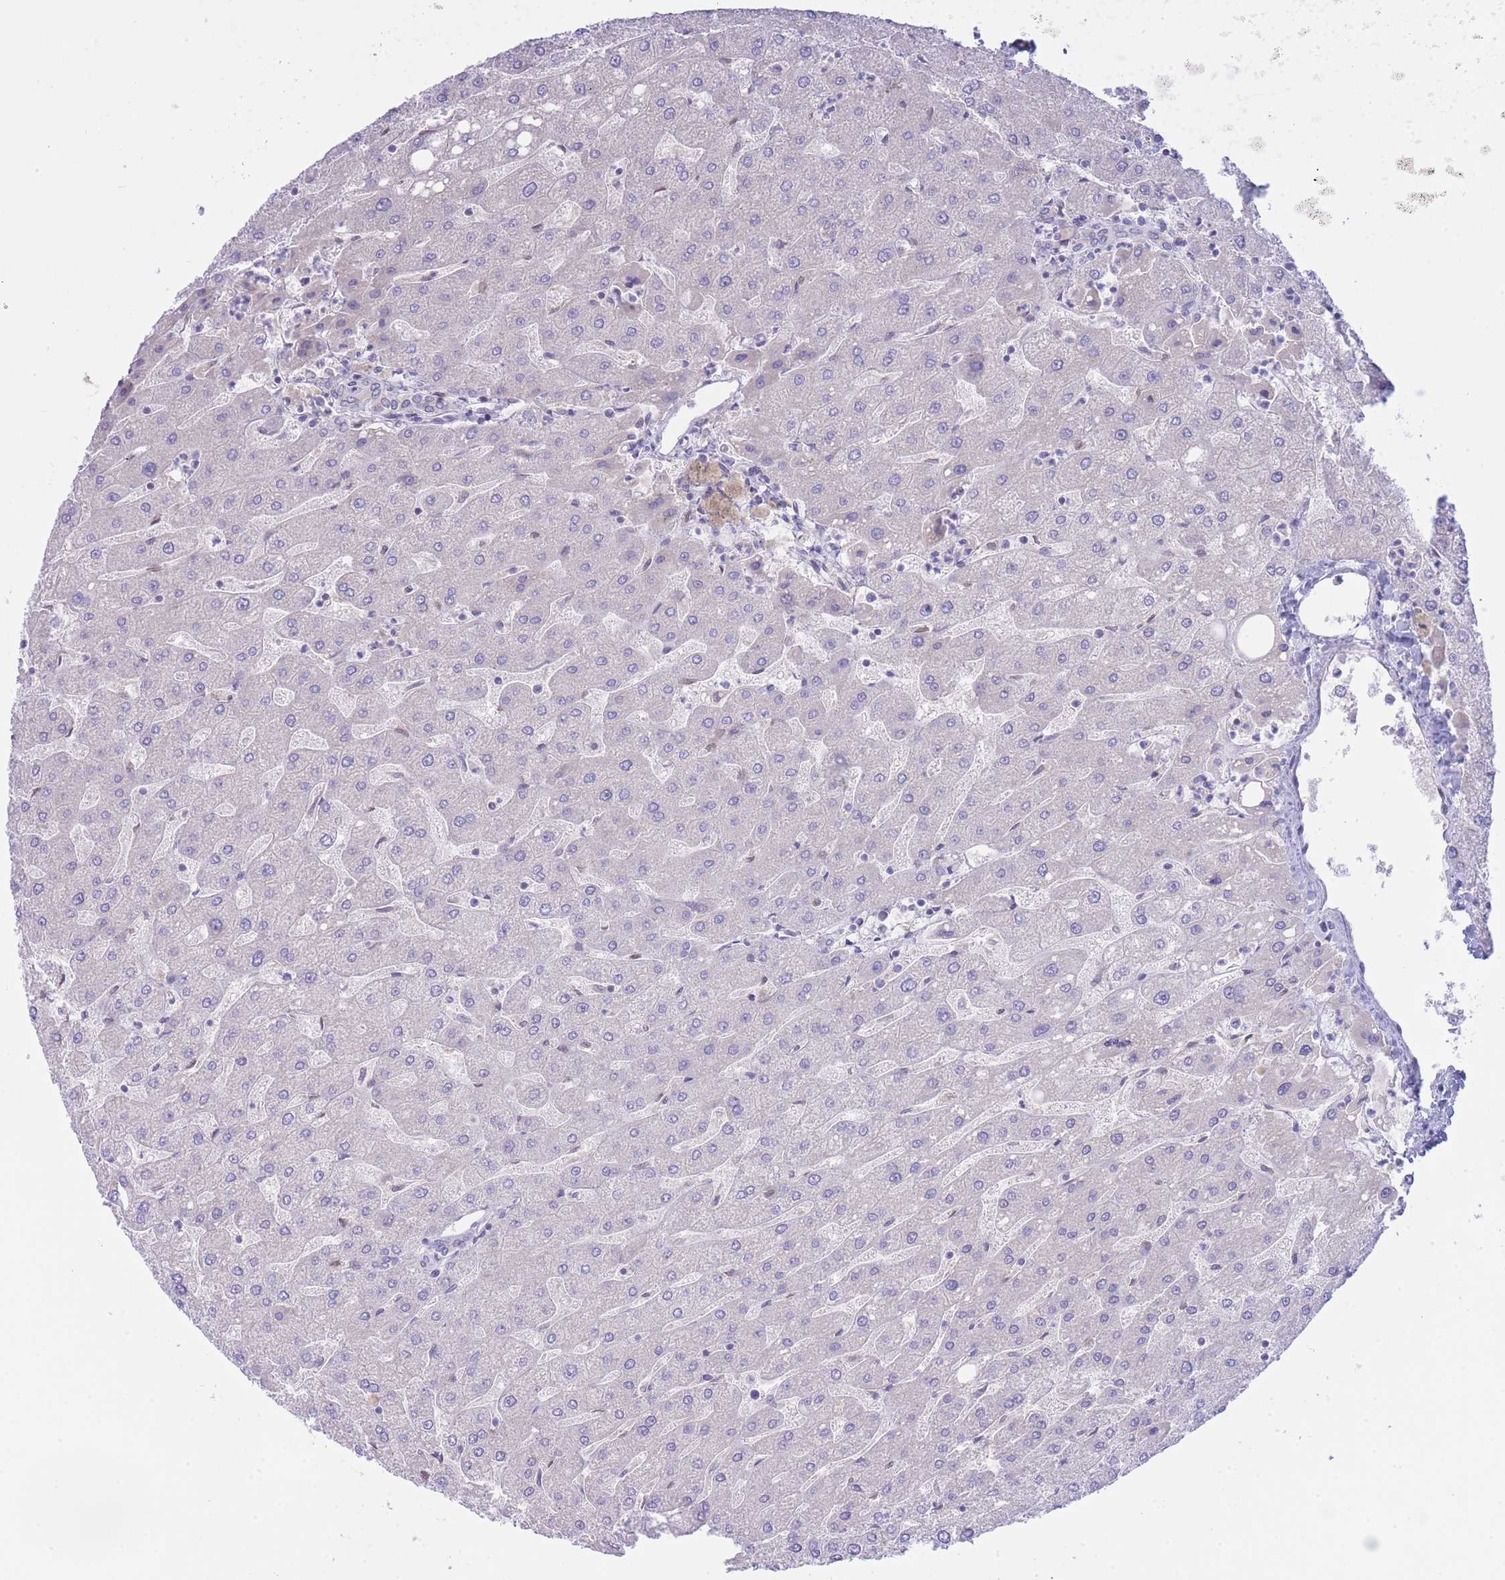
{"staining": {"intensity": "negative", "quantity": "none", "location": "none"}, "tissue": "liver", "cell_type": "Cholangiocytes", "image_type": "normal", "snomed": [{"axis": "morphology", "description": "Normal tissue, NOS"}, {"axis": "topography", "description": "Liver"}], "caption": "Immunohistochemistry (IHC) of normal liver exhibits no expression in cholangiocytes.", "gene": "NANP", "patient": {"sex": "male", "age": 67}}